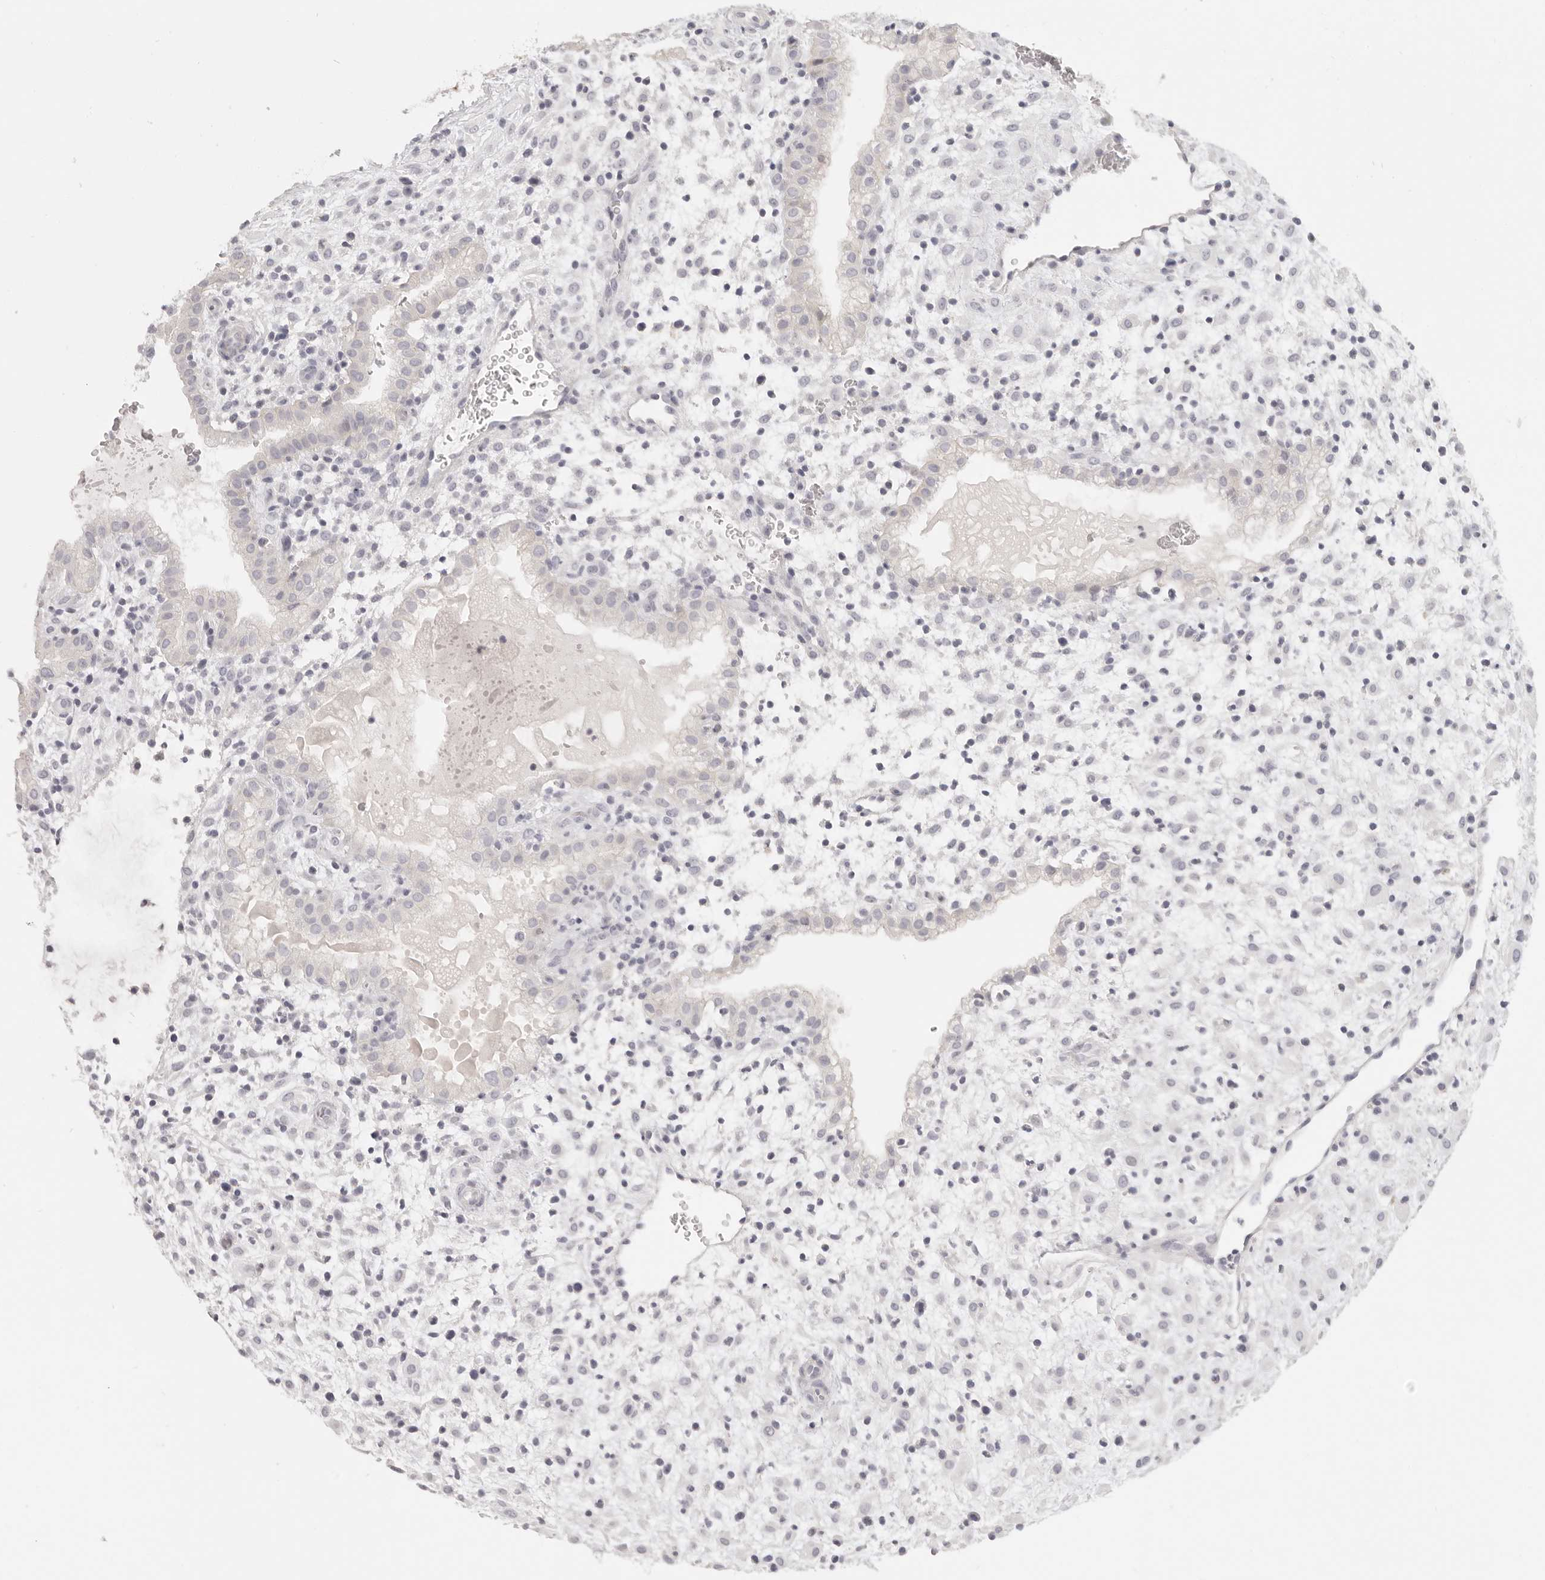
{"staining": {"intensity": "negative", "quantity": "none", "location": "none"}, "tissue": "placenta", "cell_type": "Decidual cells", "image_type": "normal", "snomed": [{"axis": "morphology", "description": "Normal tissue, NOS"}, {"axis": "topography", "description": "Placenta"}], "caption": "This photomicrograph is of unremarkable placenta stained with immunohistochemistry (IHC) to label a protein in brown with the nuclei are counter-stained blue. There is no staining in decidual cells.", "gene": "RXFP1", "patient": {"sex": "female", "age": 35}}